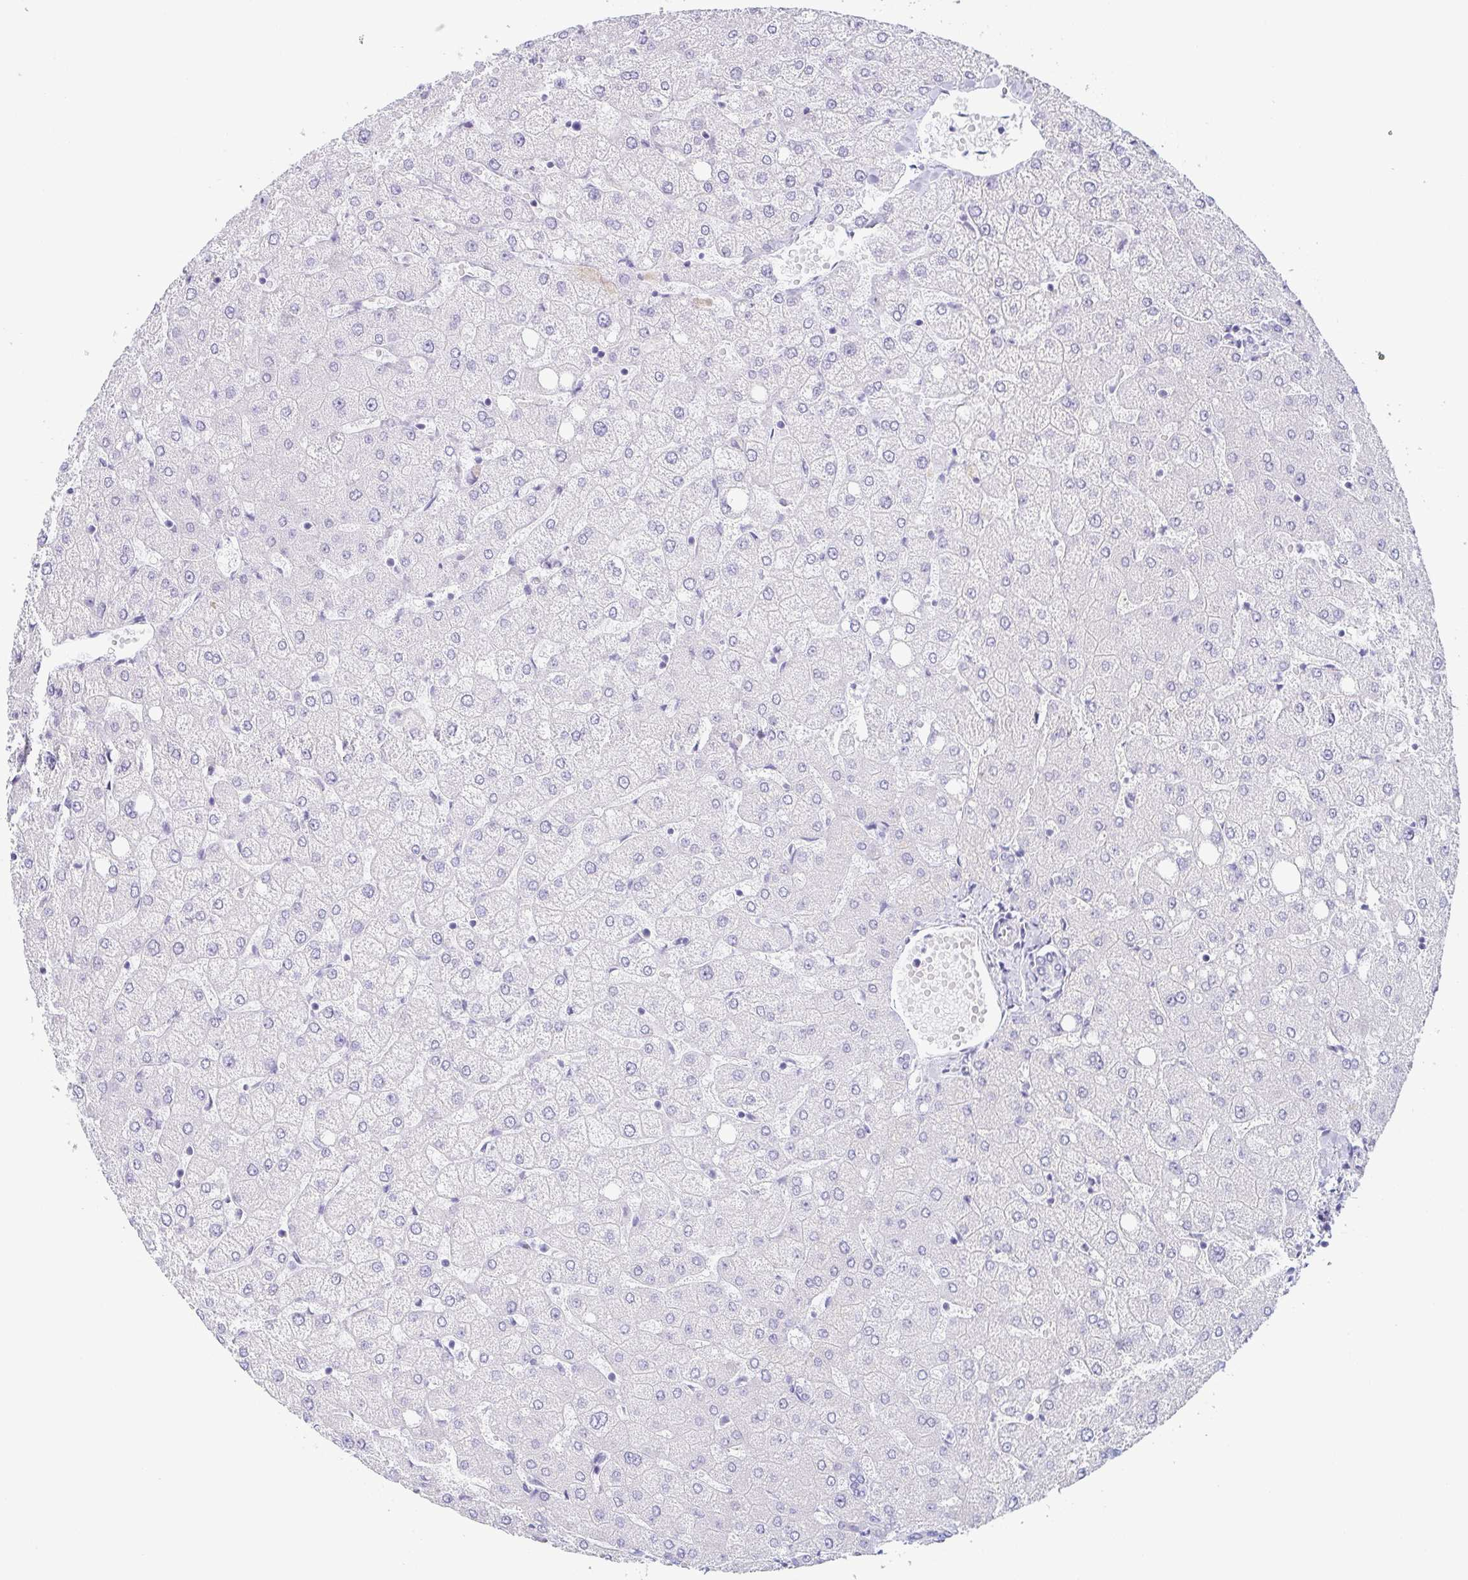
{"staining": {"intensity": "negative", "quantity": "none", "location": "none"}, "tissue": "liver", "cell_type": "Cholangiocytes", "image_type": "normal", "snomed": [{"axis": "morphology", "description": "Normal tissue, NOS"}, {"axis": "topography", "description": "Liver"}], "caption": "An immunohistochemistry photomicrograph of benign liver is shown. There is no staining in cholangiocytes of liver.", "gene": "PRR27", "patient": {"sex": "female", "age": 54}}